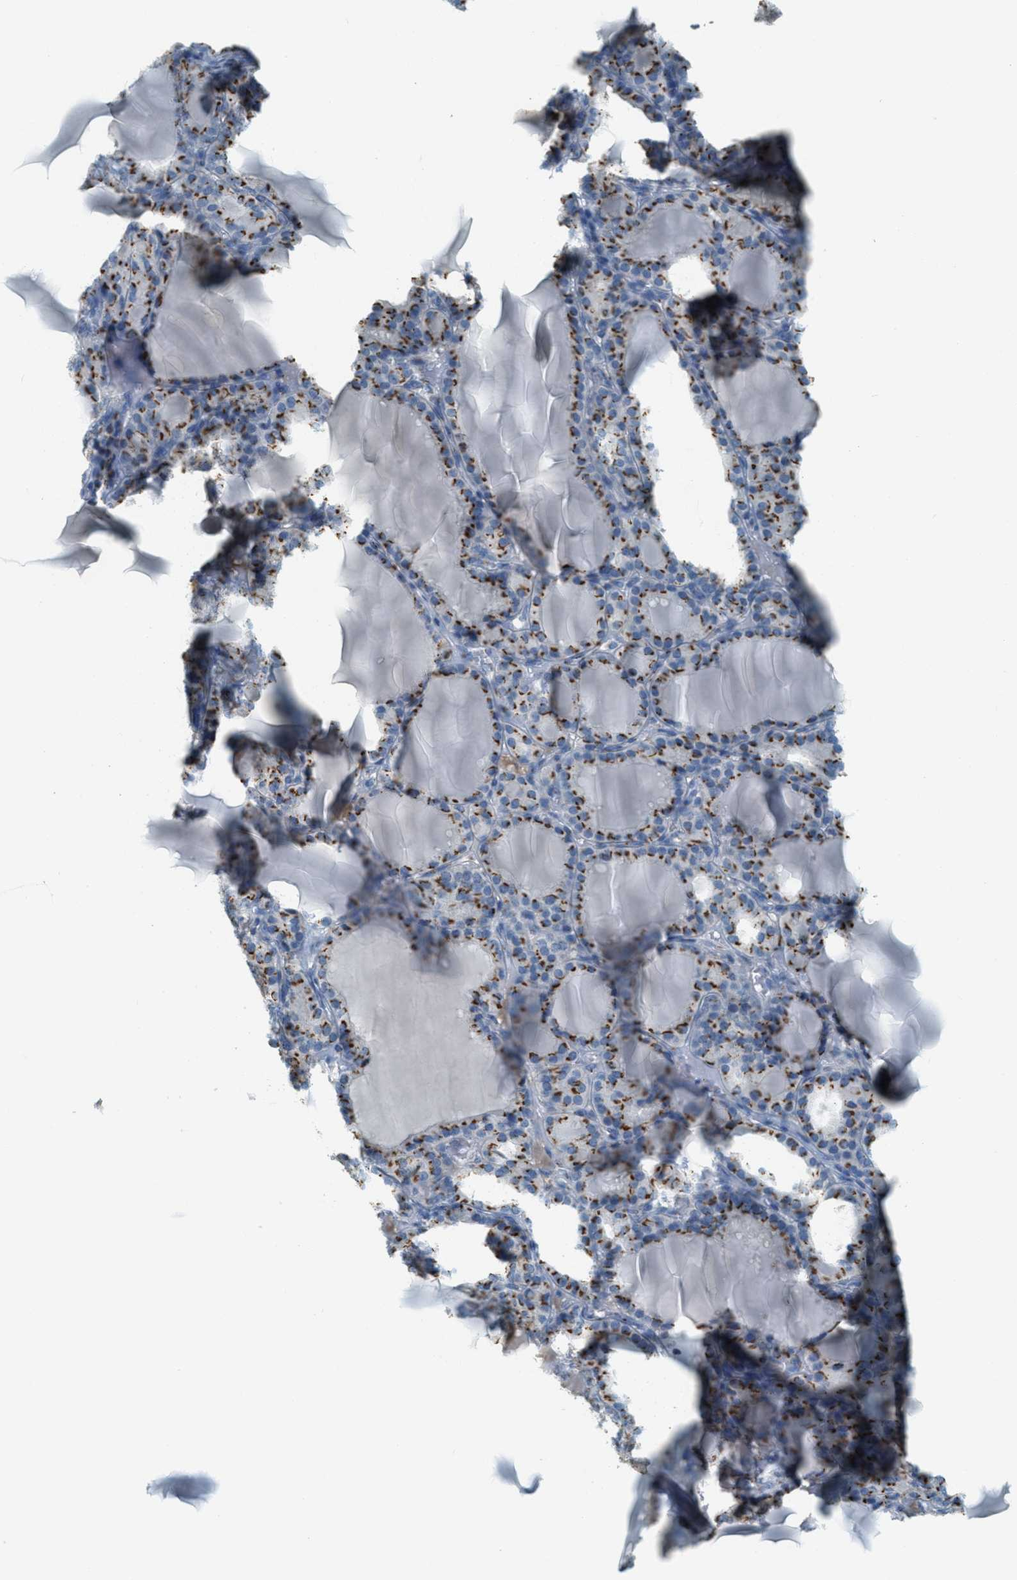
{"staining": {"intensity": "moderate", "quantity": "25%-75%", "location": "cytoplasmic/membranous"}, "tissue": "thyroid gland", "cell_type": "Glandular cells", "image_type": "normal", "snomed": [{"axis": "morphology", "description": "Normal tissue, NOS"}, {"axis": "topography", "description": "Thyroid gland"}], "caption": "A medium amount of moderate cytoplasmic/membranous positivity is appreciated in about 25%-75% of glandular cells in benign thyroid gland.", "gene": "ENTPD4", "patient": {"sex": "female", "age": 28}}